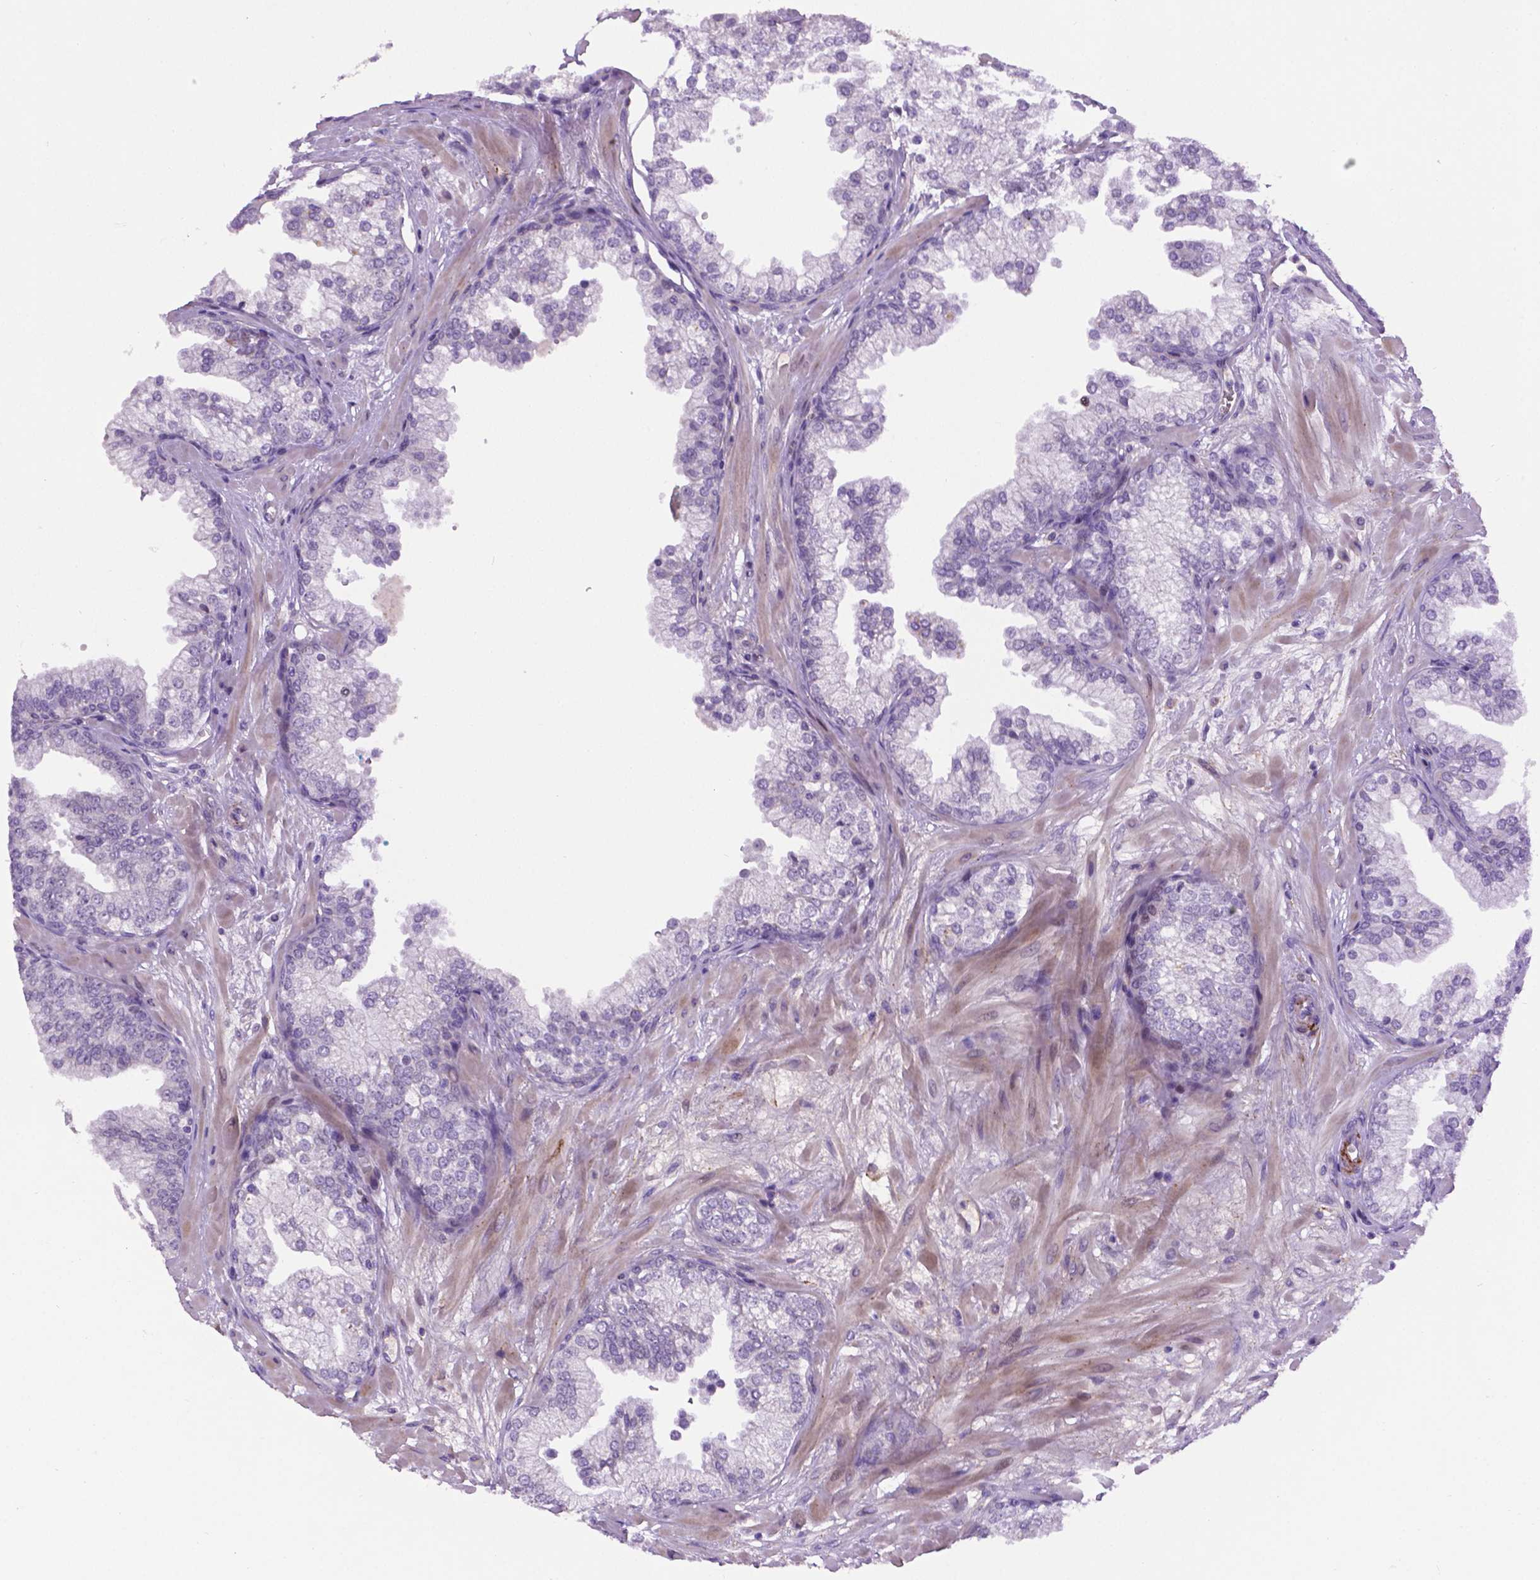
{"staining": {"intensity": "negative", "quantity": "none", "location": "none"}, "tissue": "prostate", "cell_type": "Glandular cells", "image_type": "normal", "snomed": [{"axis": "morphology", "description": "Normal tissue, NOS"}, {"axis": "topography", "description": "Prostate"}, {"axis": "topography", "description": "Peripheral nerve tissue"}], "caption": "Micrograph shows no protein staining in glandular cells of normal prostate. (DAB (3,3'-diaminobenzidine) IHC visualized using brightfield microscopy, high magnification).", "gene": "CCER2", "patient": {"sex": "male", "age": 61}}